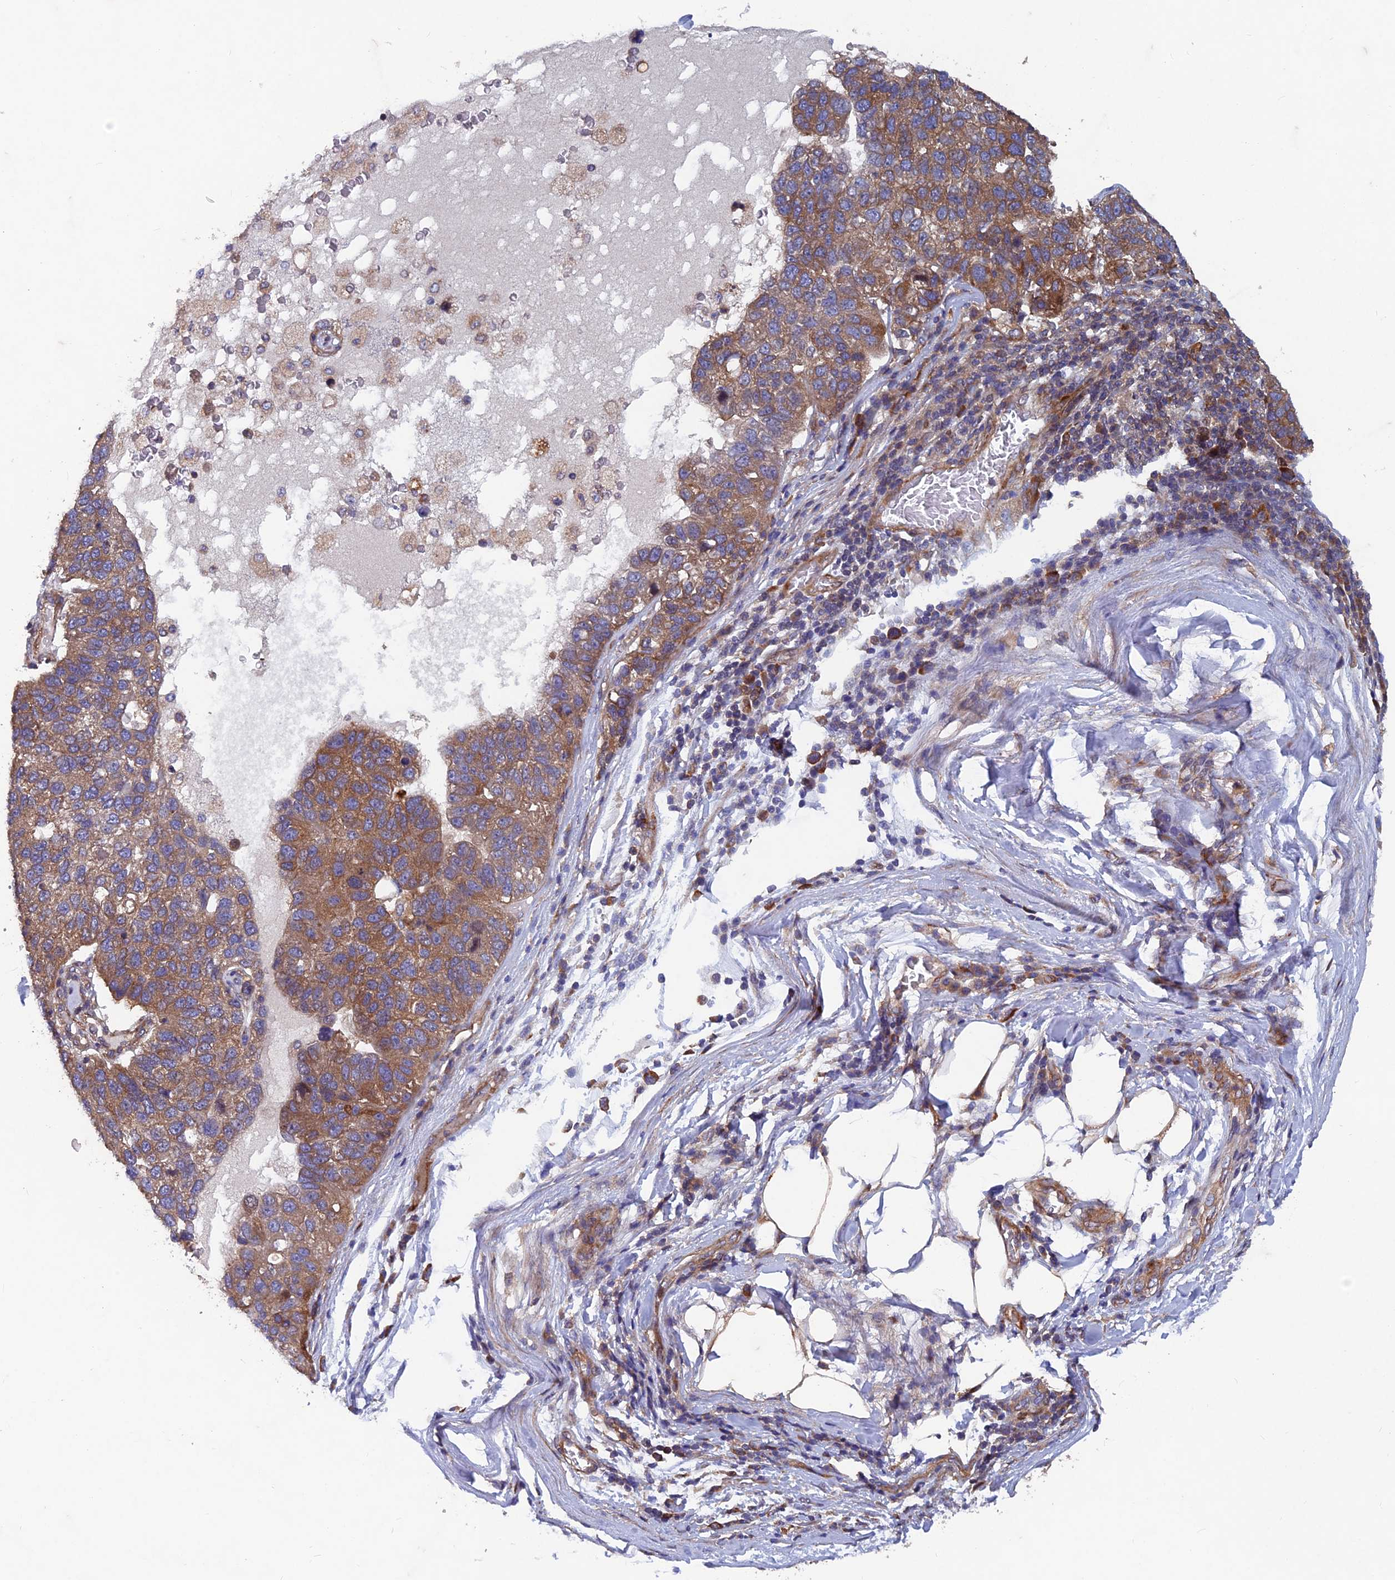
{"staining": {"intensity": "moderate", "quantity": ">75%", "location": "cytoplasmic/membranous"}, "tissue": "pancreatic cancer", "cell_type": "Tumor cells", "image_type": "cancer", "snomed": [{"axis": "morphology", "description": "Adenocarcinoma, NOS"}, {"axis": "topography", "description": "Pancreas"}], "caption": "A medium amount of moderate cytoplasmic/membranous positivity is appreciated in approximately >75% of tumor cells in pancreatic adenocarcinoma tissue.", "gene": "NCAPG", "patient": {"sex": "female", "age": 61}}